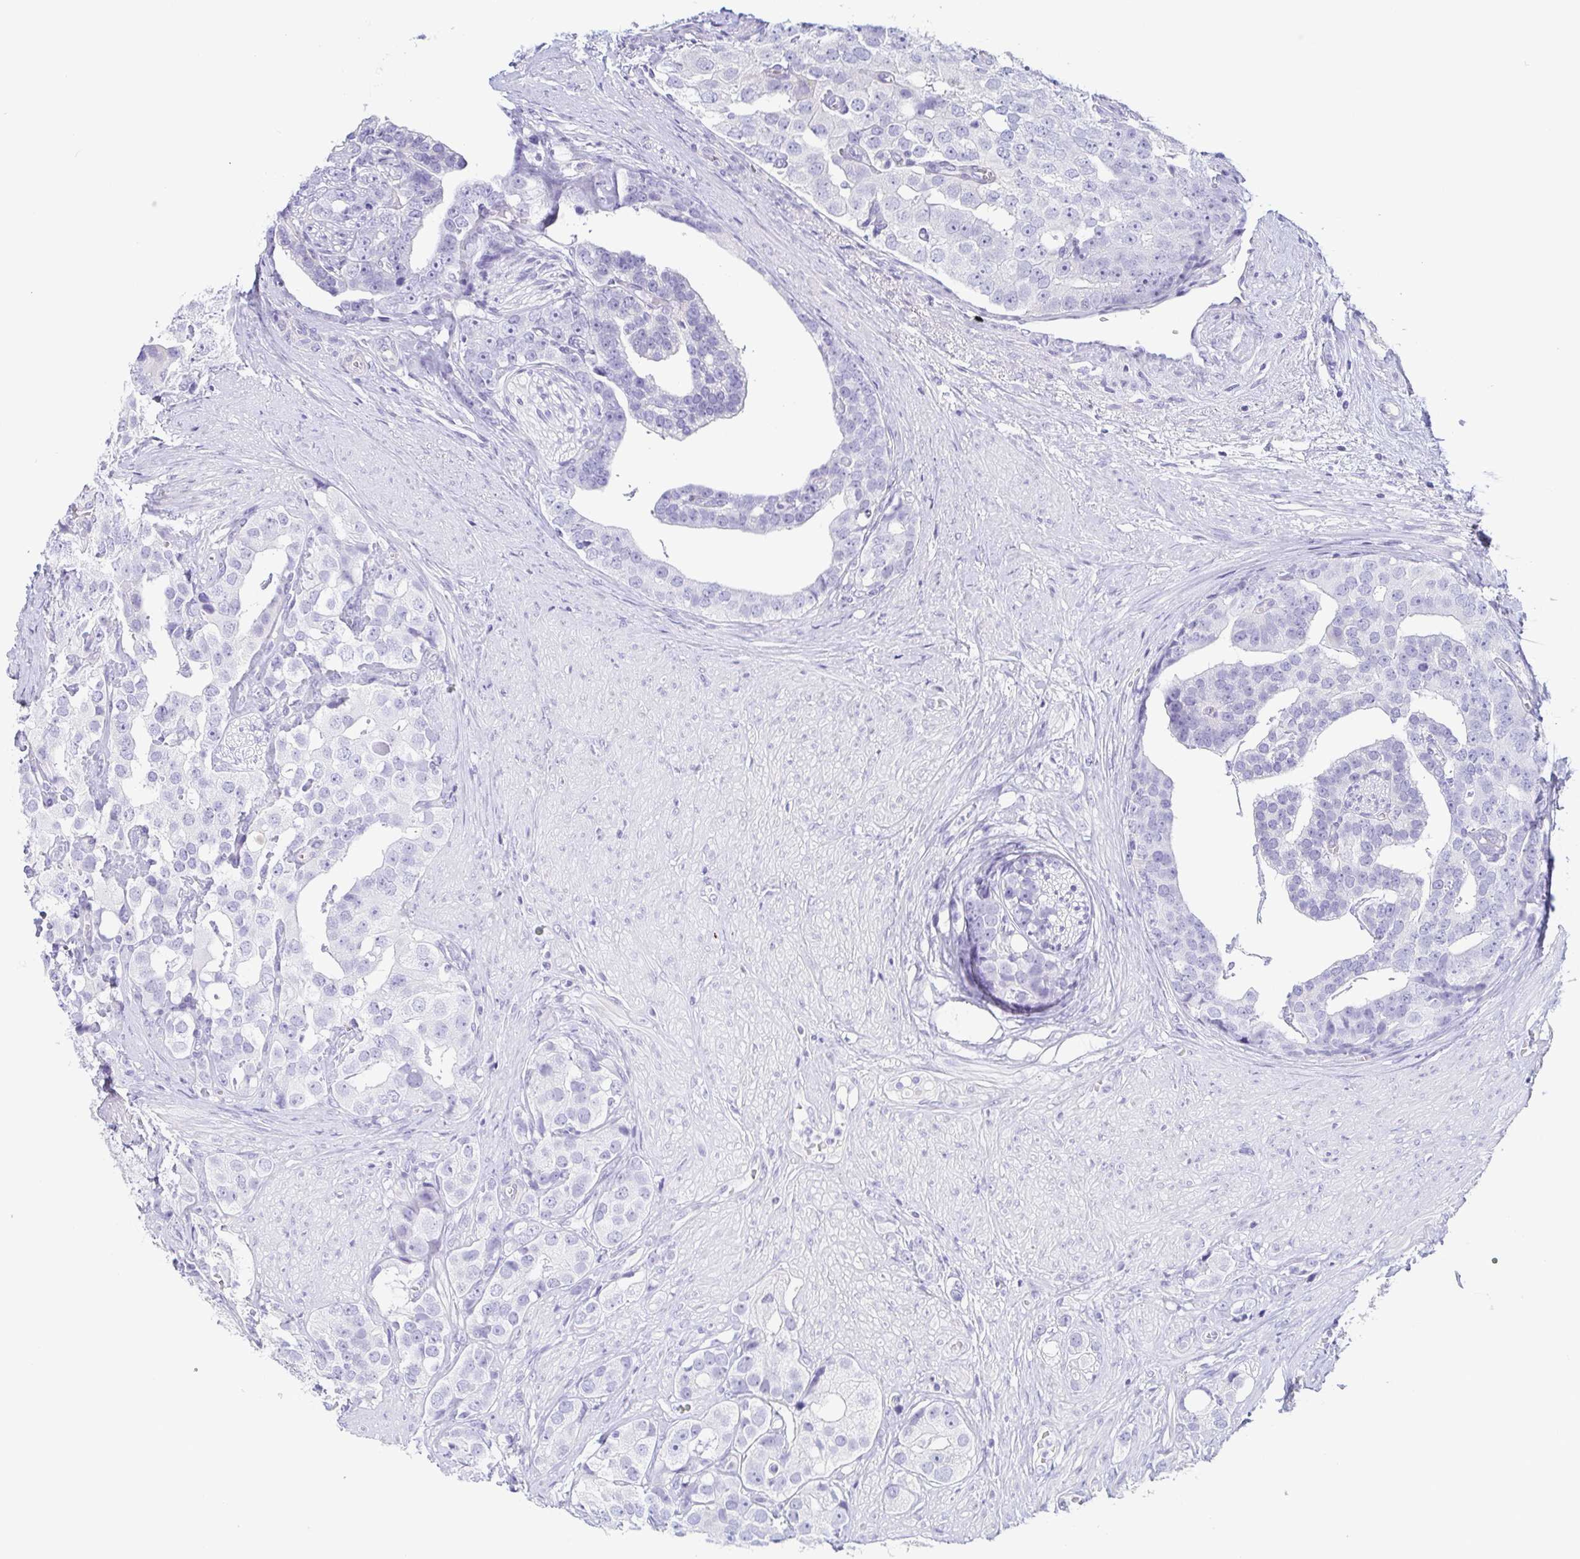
{"staining": {"intensity": "negative", "quantity": "none", "location": "none"}, "tissue": "prostate cancer", "cell_type": "Tumor cells", "image_type": "cancer", "snomed": [{"axis": "morphology", "description": "Adenocarcinoma, High grade"}, {"axis": "topography", "description": "Prostate"}], "caption": "Adenocarcinoma (high-grade) (prostate) was stained to show a protein in brown. There is no significant positivity in tumor cells.", "gene": "PRR4", "patient": {"sex": "male", "age": 71}}